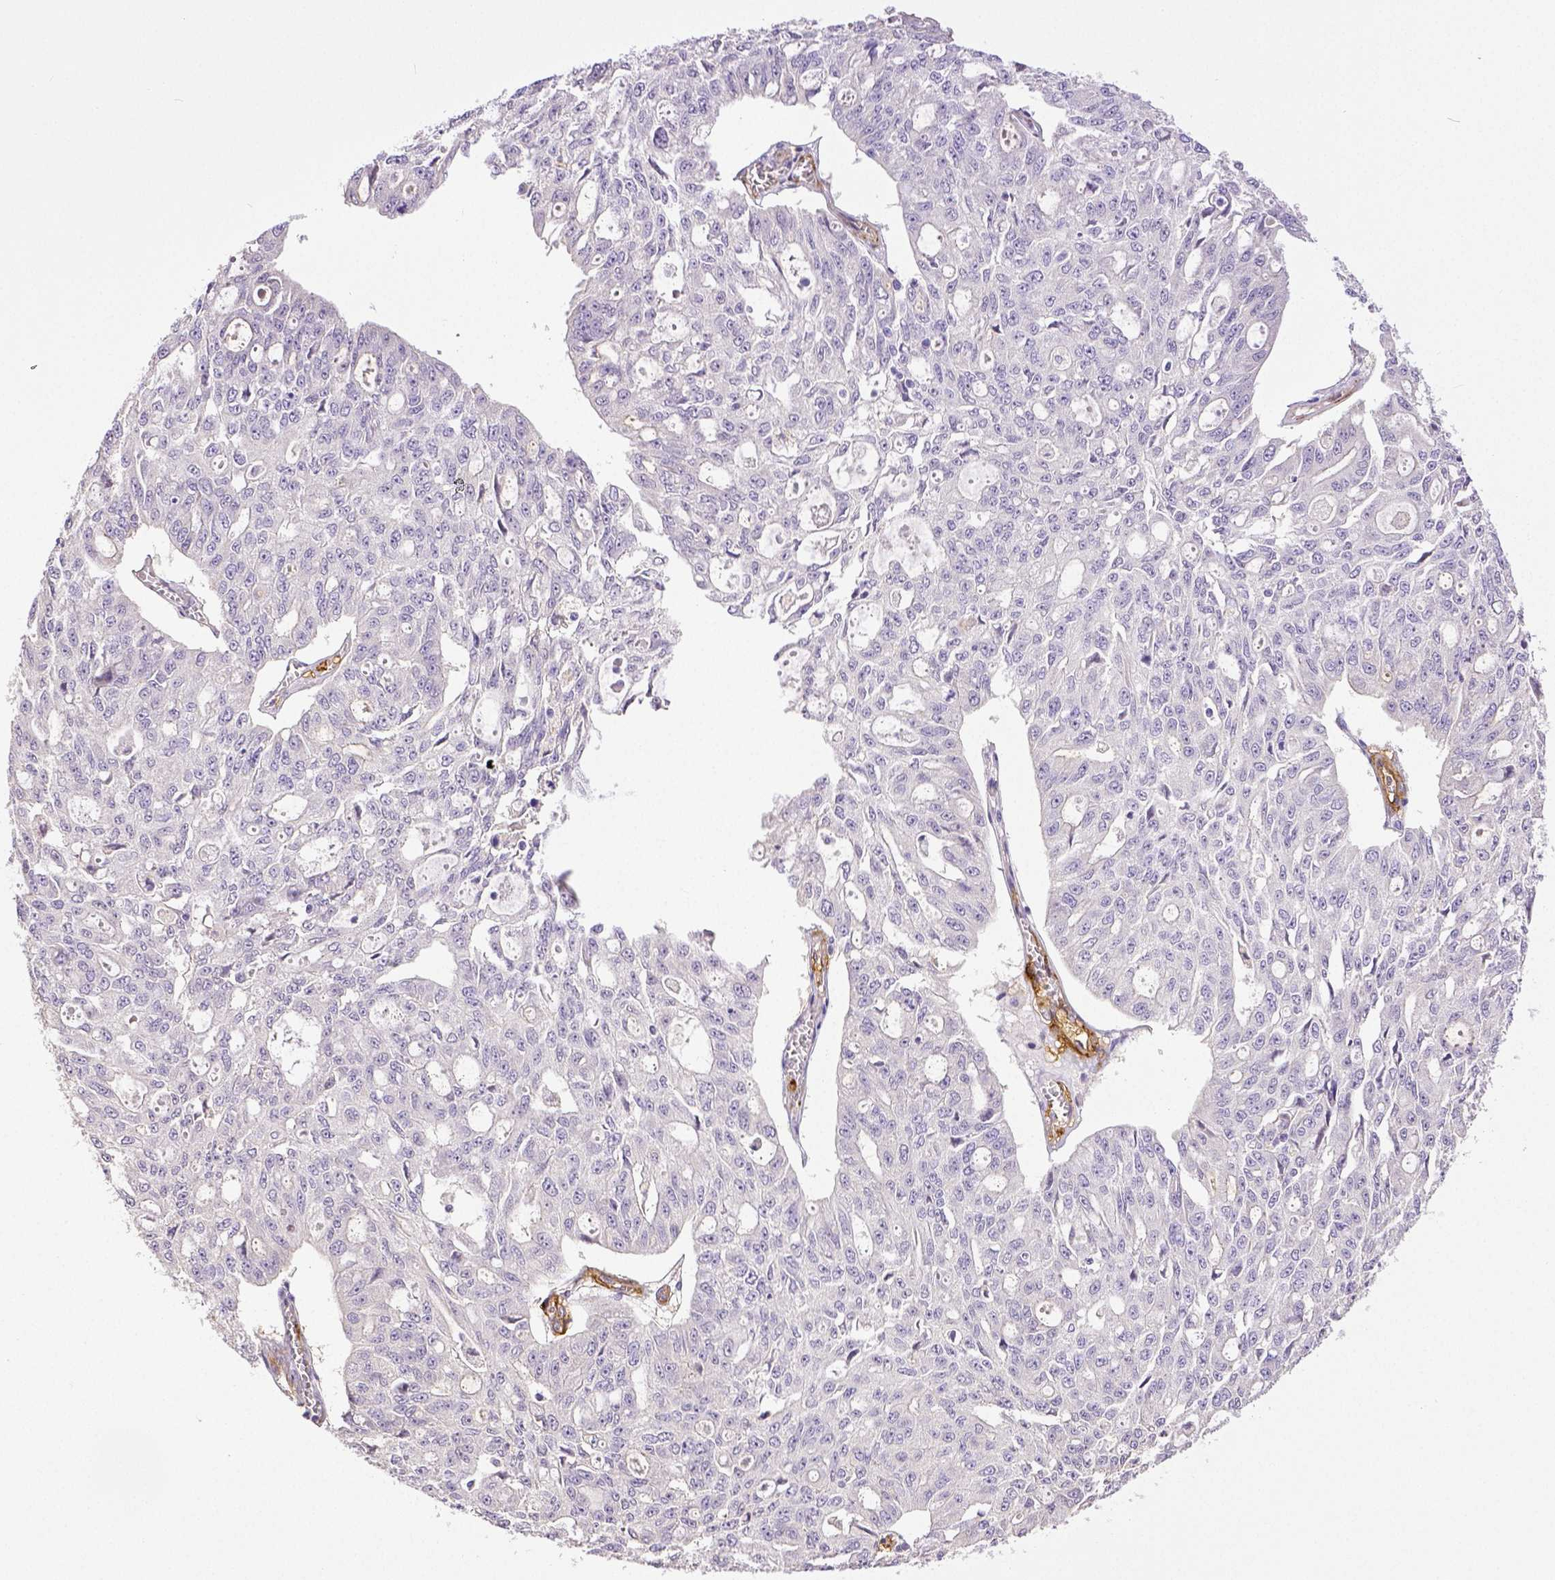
{"staining": {"intensity": "negative", "quantity": "none", "location": "none"}, "tissue": "ovarian cancer", "cell_type": "Tumor cells", "image_type": "cancer", "snomed": [{"axis": "morphology", "description": "Carcinoma, endometroid"}, {"axis": "topography", "description": "Ovary"}], "caption": "High magnification brightfield microscopy of ovarian cancer (endometroid carcinoma) stained with DAB (brown) and counterstained with hematoxylin (blue): tumor cells show no significant expression.", "gene": "THY1", "patient": {"sex": "female", "age": 65}}